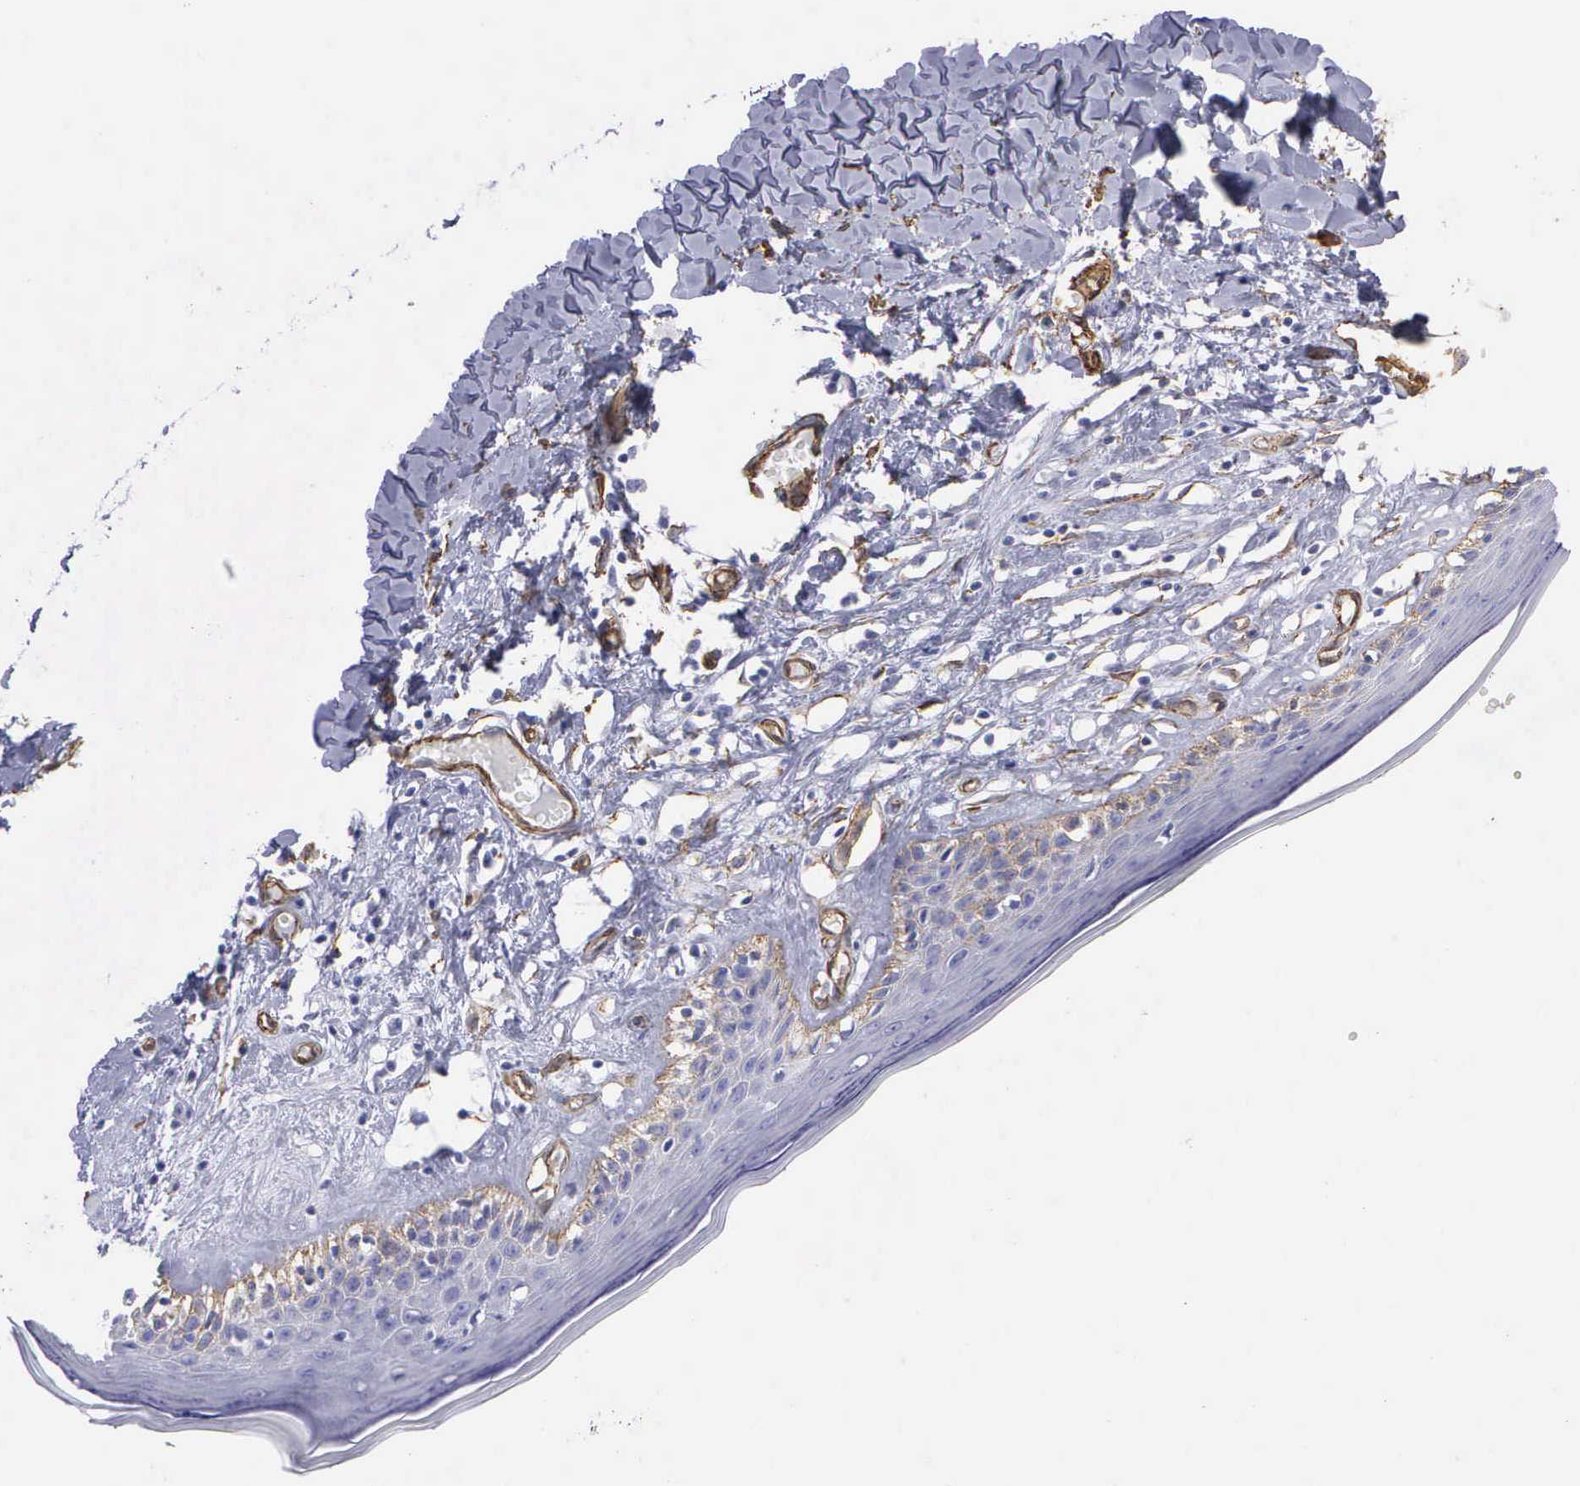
{"staining": {"intensity": "weak", "quantity": "<25%", "location": "cytoplasmic/membranous"}, "tissue": "skin", "cell_type": "Epidermal cells", "image_type": "normal", "snomed": [{"axis": "morphology", "description": "Normal tissue, NOS"}, {"axis": "topography", "description": "Vascular tissue"}, {"axis": "topography", "description": "Vulva"}, {"axis": "topography", "description": "Peripheral nerve tissue"}], "caption": "Immunohistochemistry of unremarkable skin reveals no positivity in epidermal cells.", "gene": "MAGEB10", "patient": {"sex": "female", "age": 86}}